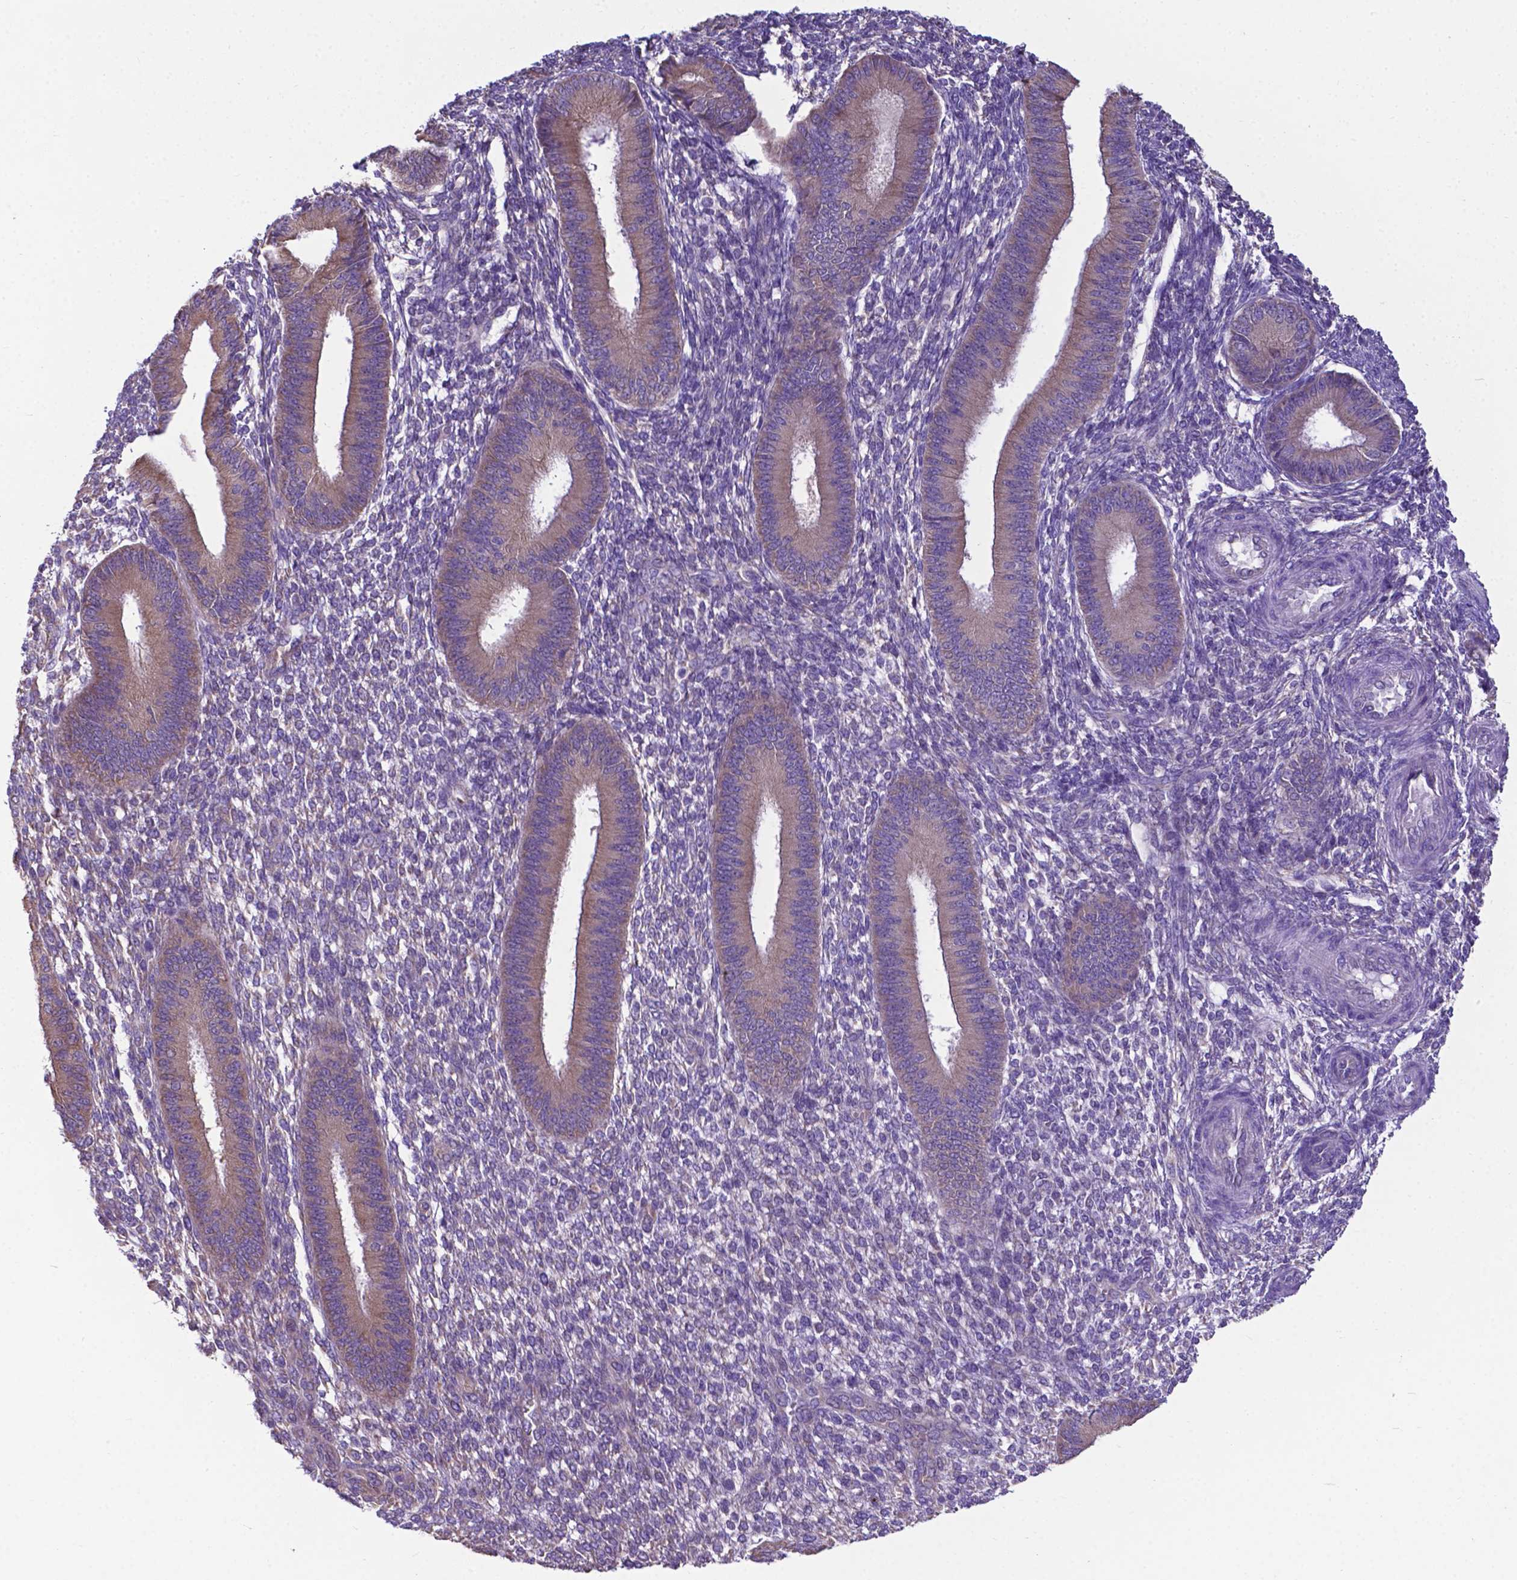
{"staining": {"intensity": "negative", "quantity": "none", "location": "none"}, "tissue": "endometrium", "cell_type": "Cells in endometrial stroma", "image_type": "normal", "snomed": [{"axis": "morphology", "description": "Normal tissue, NOS"}, {"axis": "topography", "description": "Endometrium"}], "caption": "An immunohistochemistry (IHC) photomicrograph of benign endometrium is shown. There is no staining in cells in endometrial stroma of endometrium. (Brightfield microscopy of DAB immunohistochemistry (IHC) at high magnification).", "gene": "RPL6", "patient": {"sex": "female", "age": 39}}